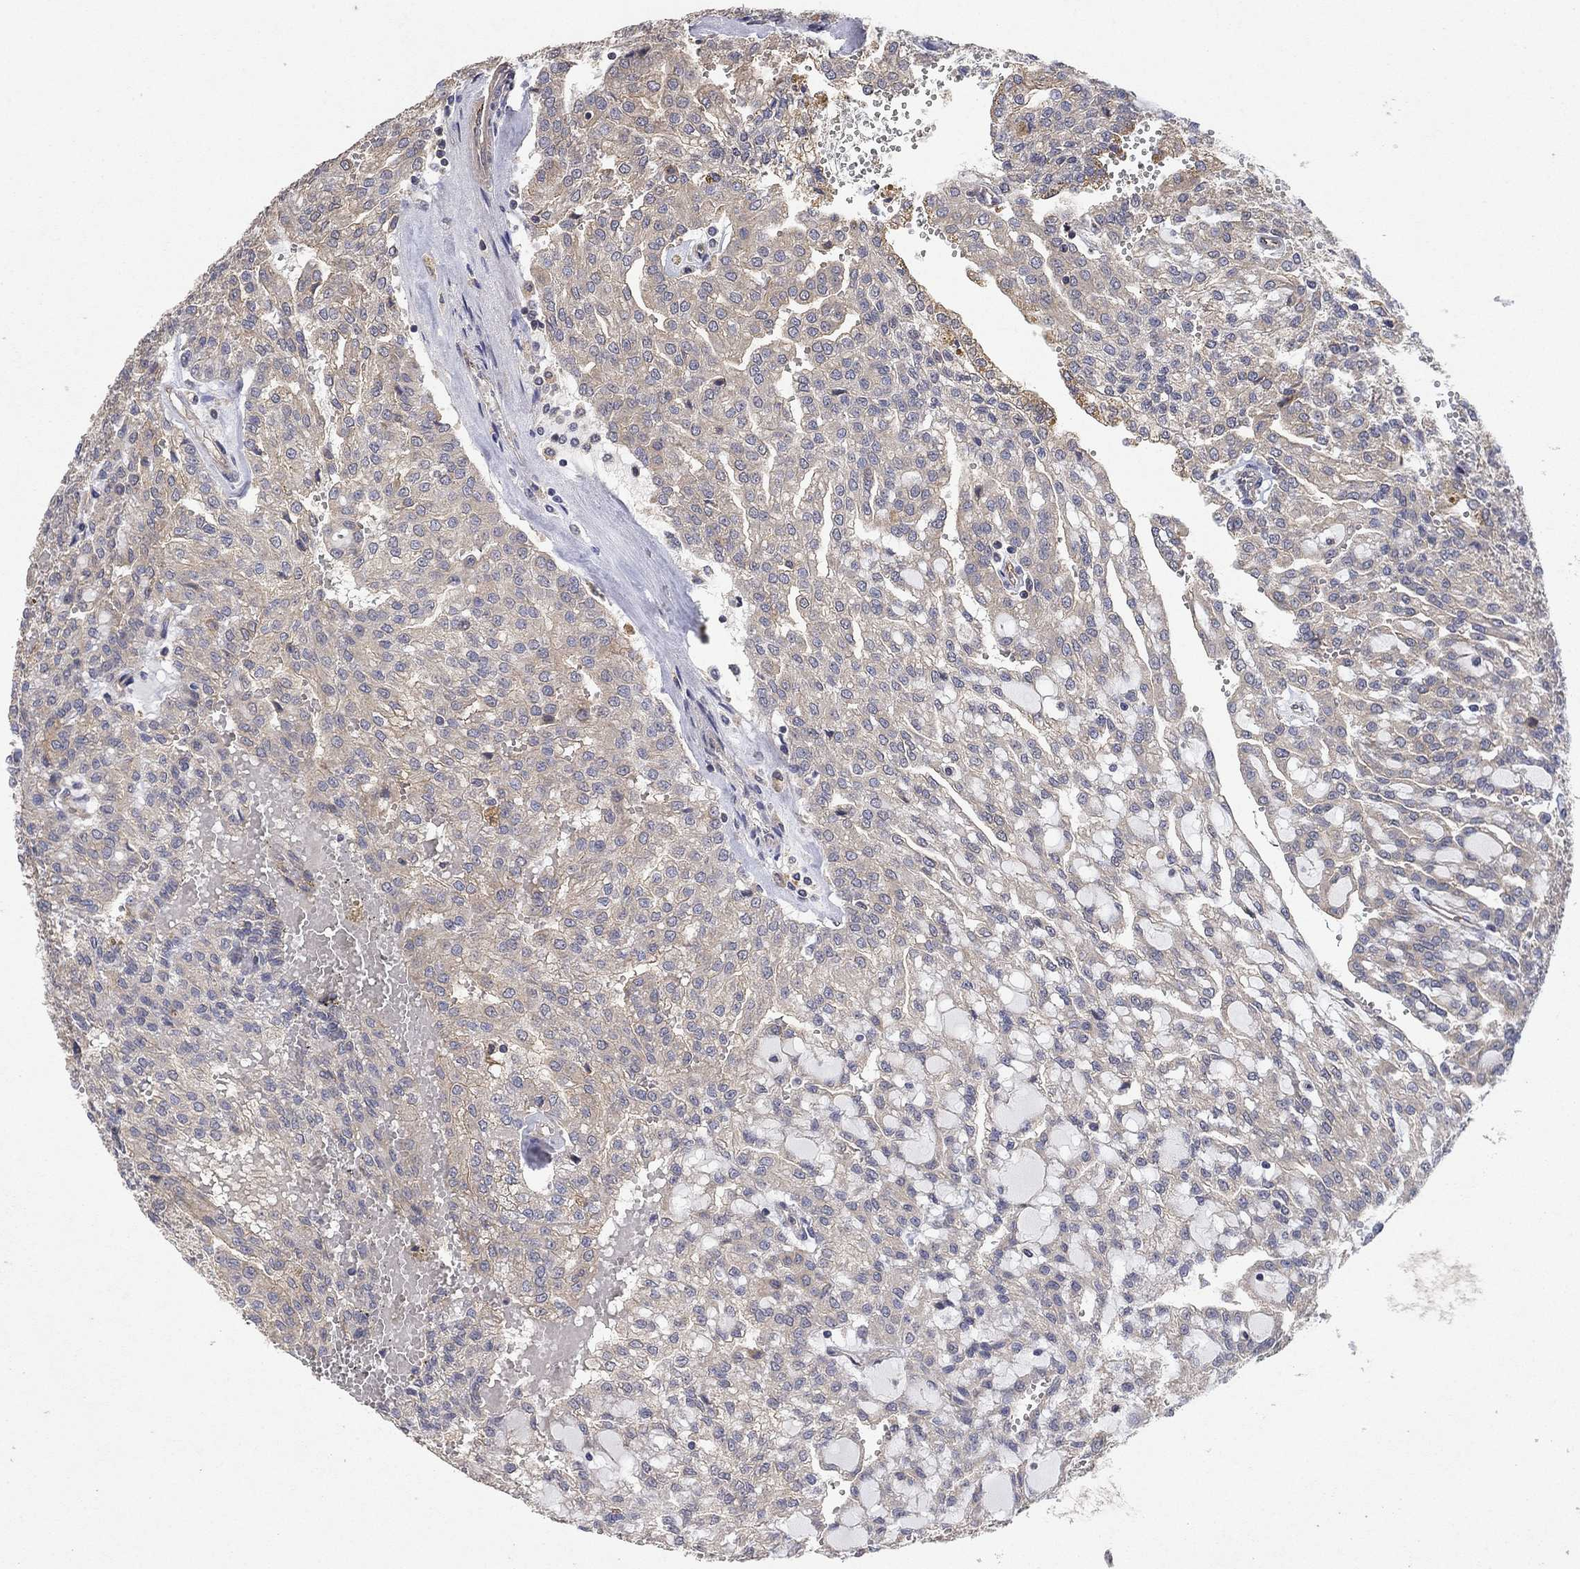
{"staining": {"intensity": "negative", "quantity": "none", "location": "none"}, "tissue": "renal cancer", "cell_type": "Tumor cells", "image_type": "cancer", "snomed": [{"axis": "morphology", "description": "Adenocarcinoma, NOS"}, {"axis": "topography", "description": "Kidney"}], "caption": "An image of renal adenocarcinoma stained for a protein shows no brown staining in tumor cells.", "gene": "MCUR1", "patient": {"sex": "male", "age": 63}}